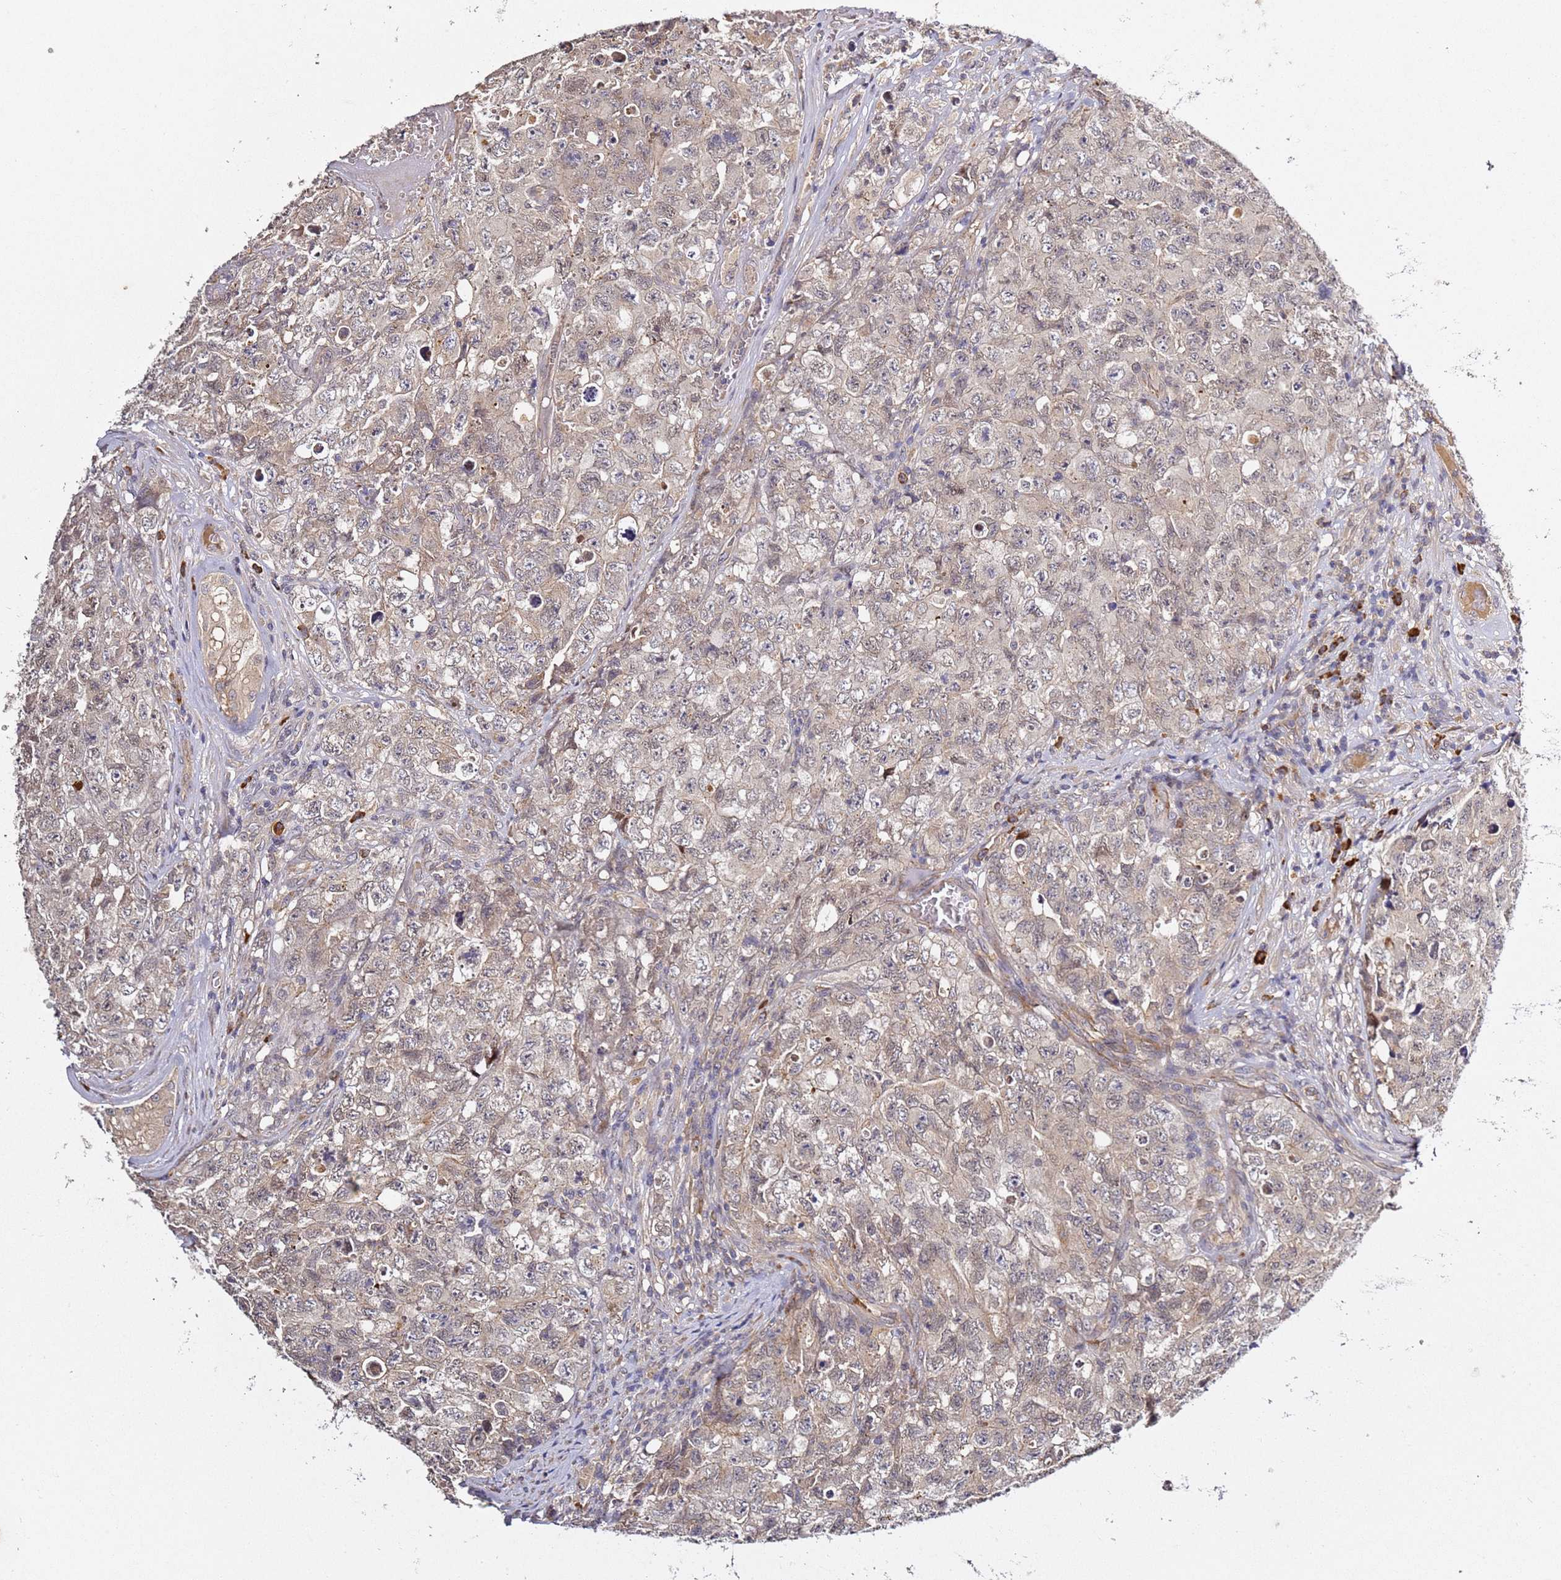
{"staining": {"intensity": "weak", "quantity": "25%-75%", "location": "cytoplasmic/membranous"}, "tissue": "testis cancer", "cell_type": "Tumor cells", "image_type": "cancer", "snomed": [{"axis": "morphology", "description": "Carcinoma, Embryonal, NOS"}, {"axis": "topography", "description": "Testis"}], "caption": "IHC of human embryonal carcinoma (testis) reveals low levels of weak cytoplasmic/membranous expression in about 25%-75% of tumor cells. (Brightfield microscopy of DAB IHC at high magnification).", "gene": "OSBPL2", "patient": {"sex": "male", "age": 31}}